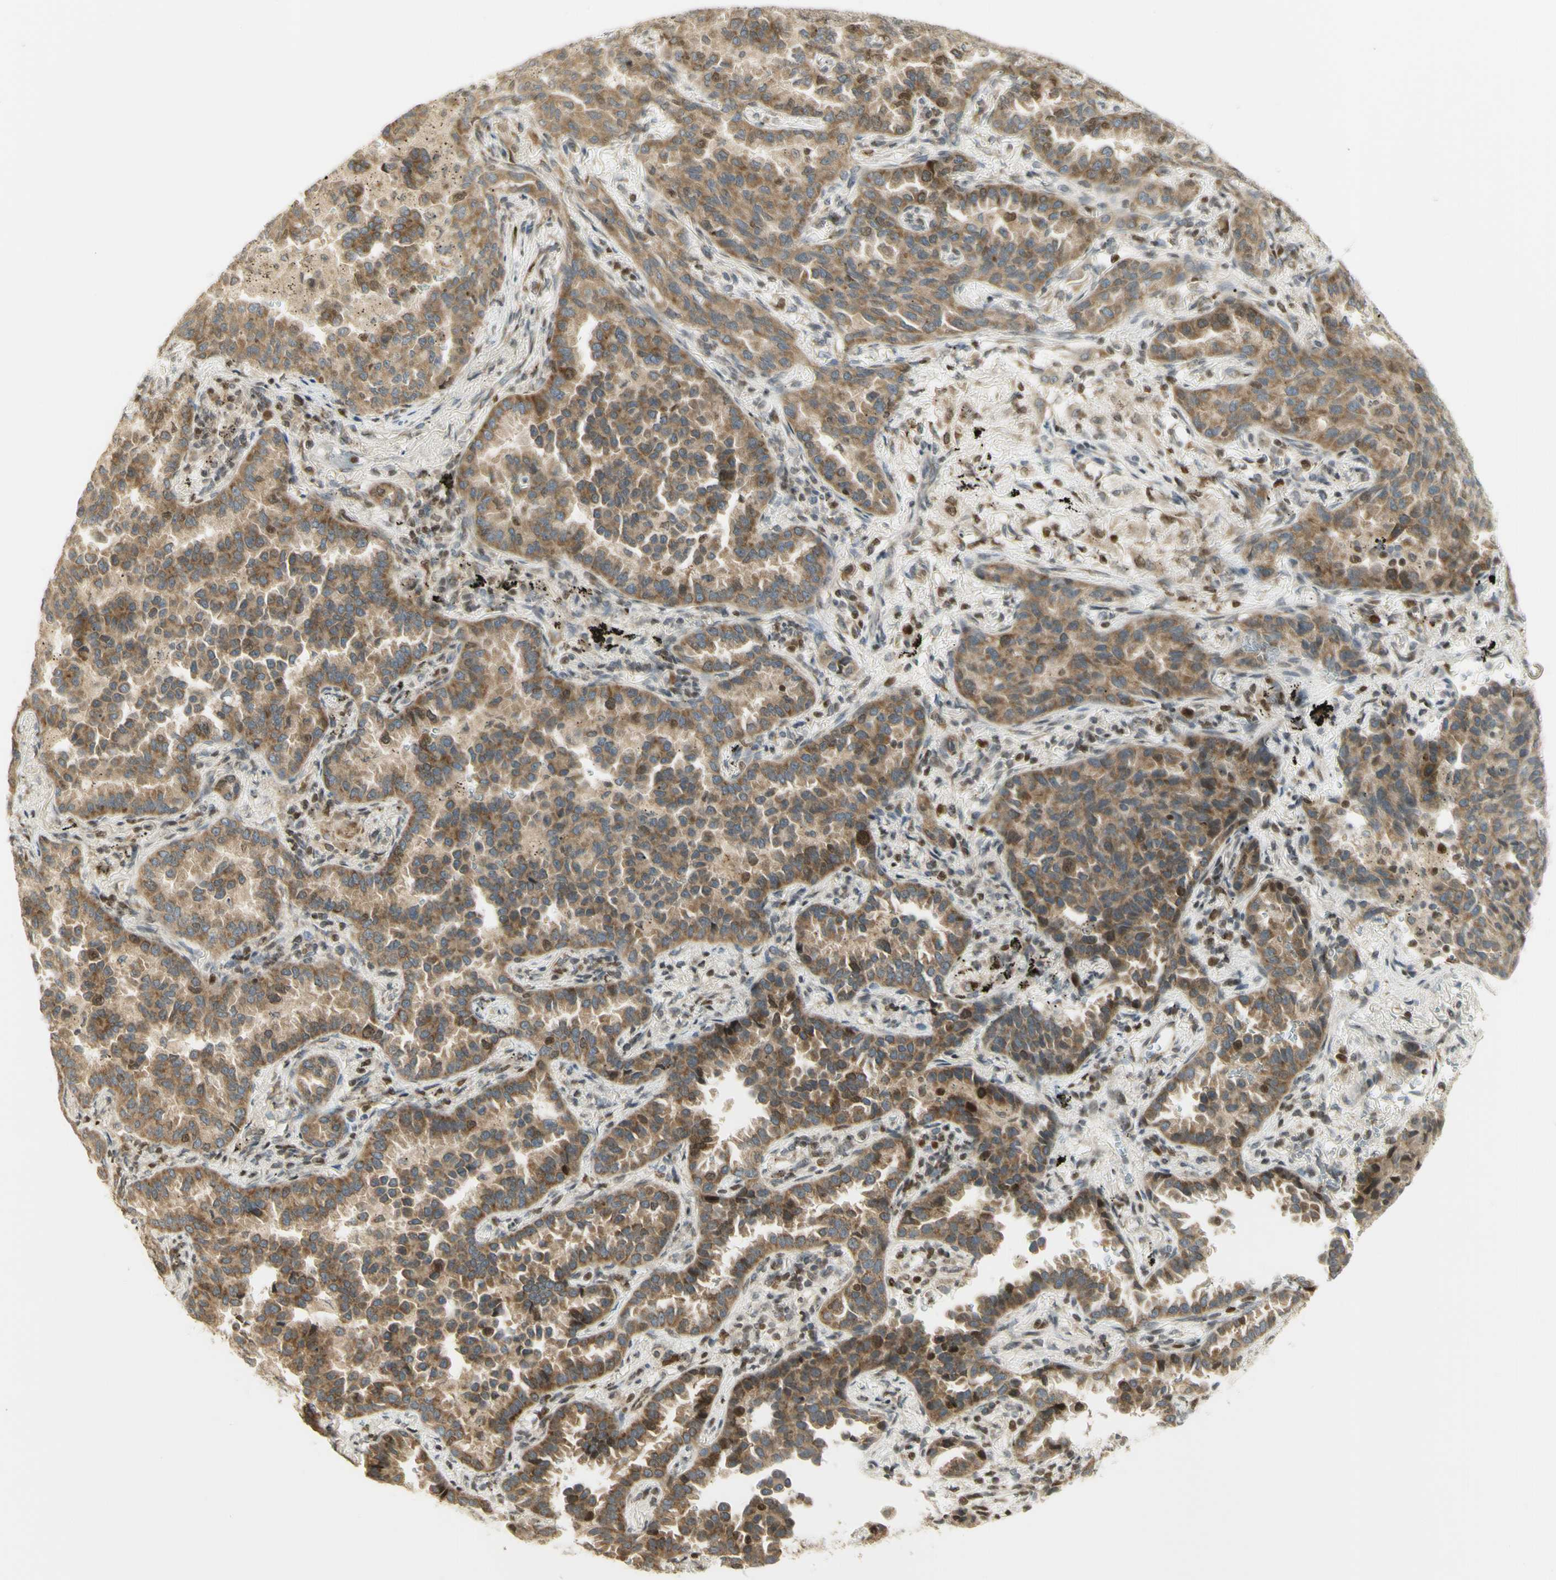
{"staining": {"intensity": "moderate", "quantity": ">75%", "location": "cytoplasmic/membranous,nuclear"}, "tissue": "lung cancer", "cell_type": "Tumor cells", "image_type": "cancer", "snomed": [{"axis": "morphology", "description": "Normal tissue, NOS"}, {"axis": "morphology", "description": "Adenocarcinoma, NOS"}, {"axis": "topography", "description": "Lung"}], "caption": "Lung adenocarcinoma stained with immunohistochemistry (IHC) demonstrates moderate cytoplasmic/membranous and nuclear staining in about >75% of tumor cells.", "gene": "KIF11", "patient": {"sex": "male", "age": 59}}